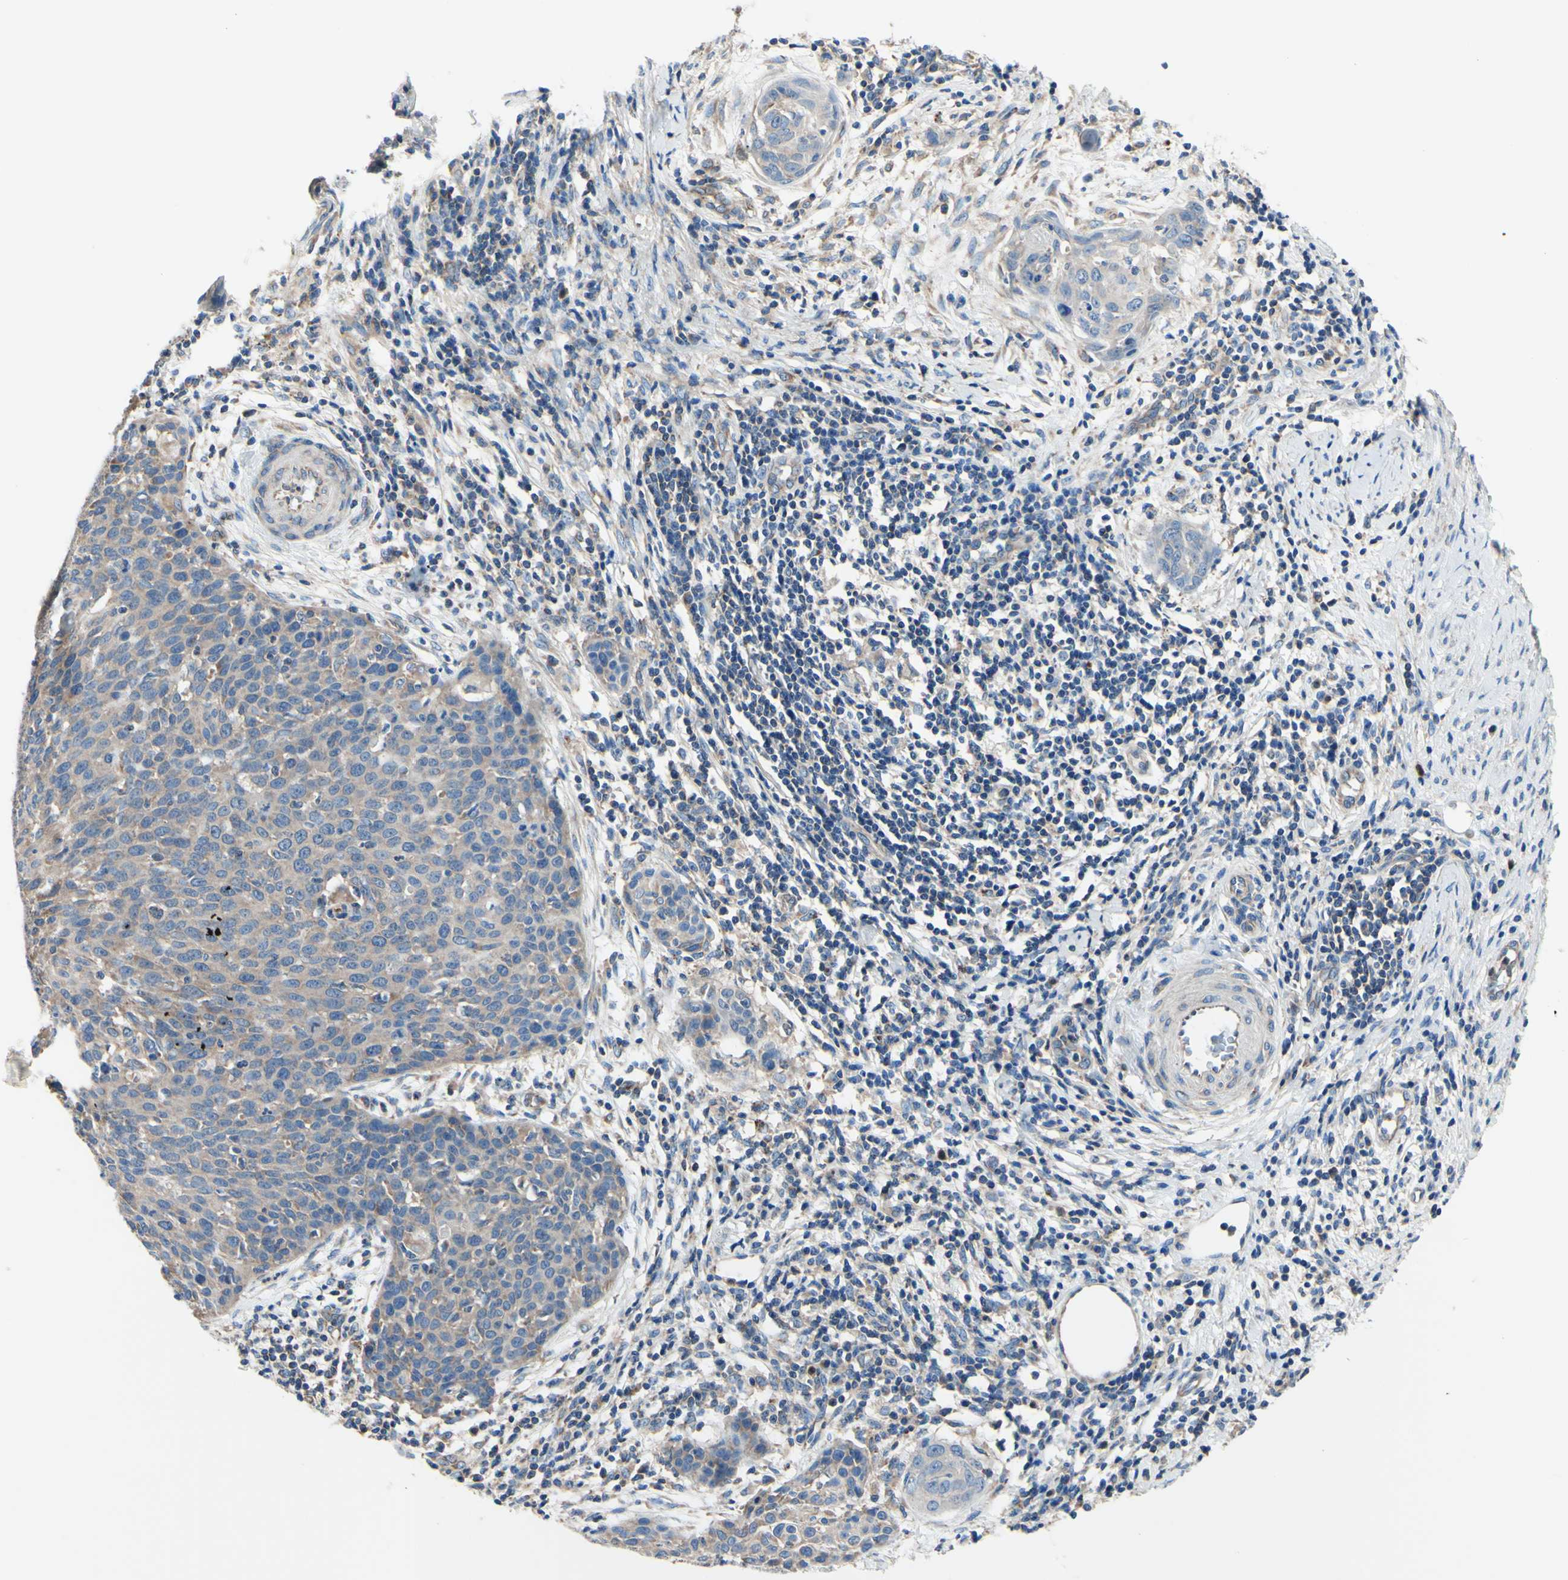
{"staining": {"intensity": "weak", "quantity": "25%-75%", "location": "cytoplasmic/membranous"}, "tissue": "cervical cancer", "cell_type": "Tumor cells", "image_type": "cancer", "snomed": [{"axis": "morphology", "description": "Squamous cell carcinoma, NOS"}, {"axis": "topography", "description": "Cervix"}], "caption": "A brown stain labels weak cytoplasmic/membranous staining of a protein in human squamous cell carcinoma (cervical) tumor cells. (Brightfield microscopy of DAB IHC at high magnification).", "gene": "FMR1", "patient": {"sex": "female", "age": 38}}